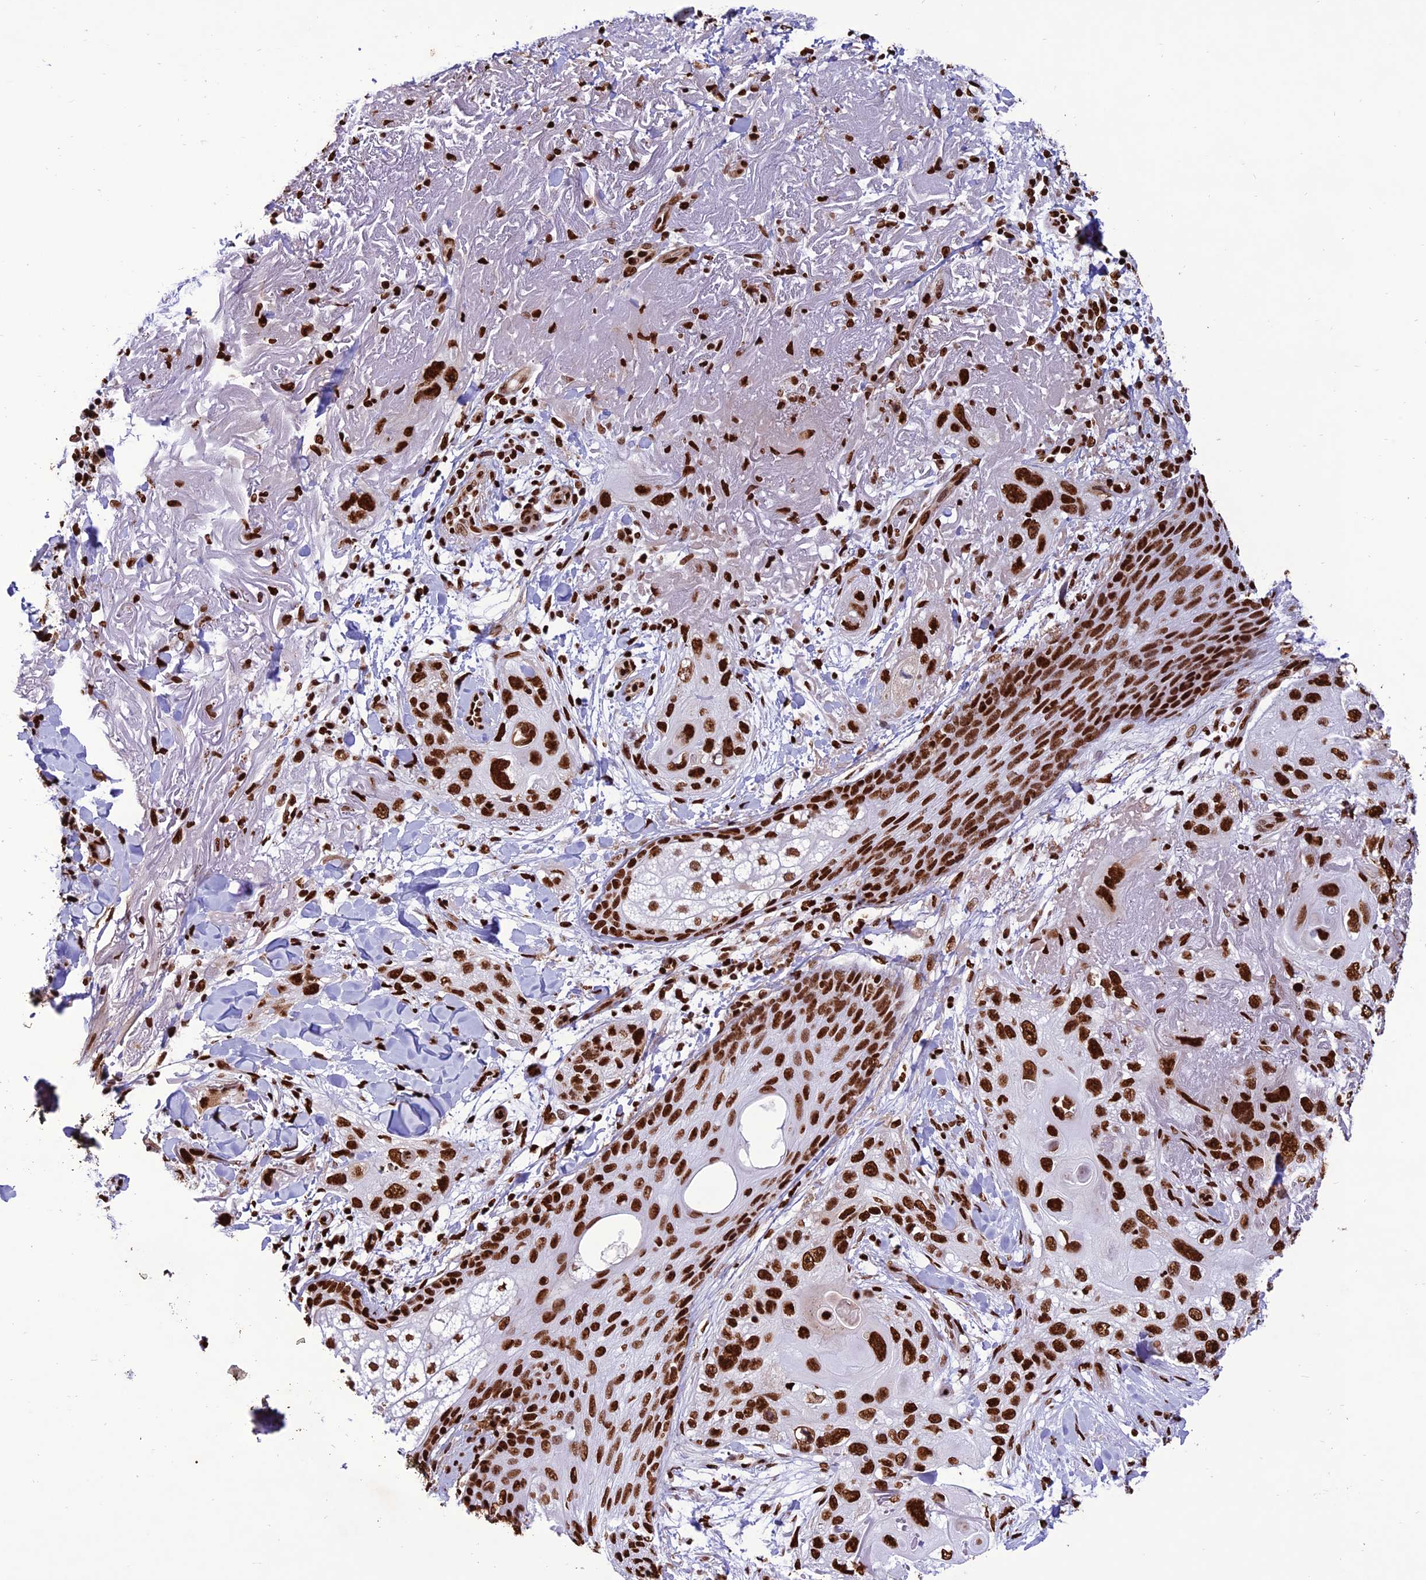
{"staining": {"intensity": "strong", "quantity": ">75%", "location": "nuclear"}, "tissue": "skin cancer", "cell_type": "Tumor cells", "image_type": "cancer", "snomed": [{"axis": "morphology", "description": "Normal tissue, NOS"}, {"axis": "morphology", "description": "Squamous cell carcinoma, NOS"}, {"axis": "topography", "description": "Skin"}], "caption": "There is high levels of strong nuclear positivity in tumor cells of skin cancer, as demonstrated by immunohistochemical staining (brown color).", "gene": "INO80E", "patient": {"sex": "male", "age": 72}}